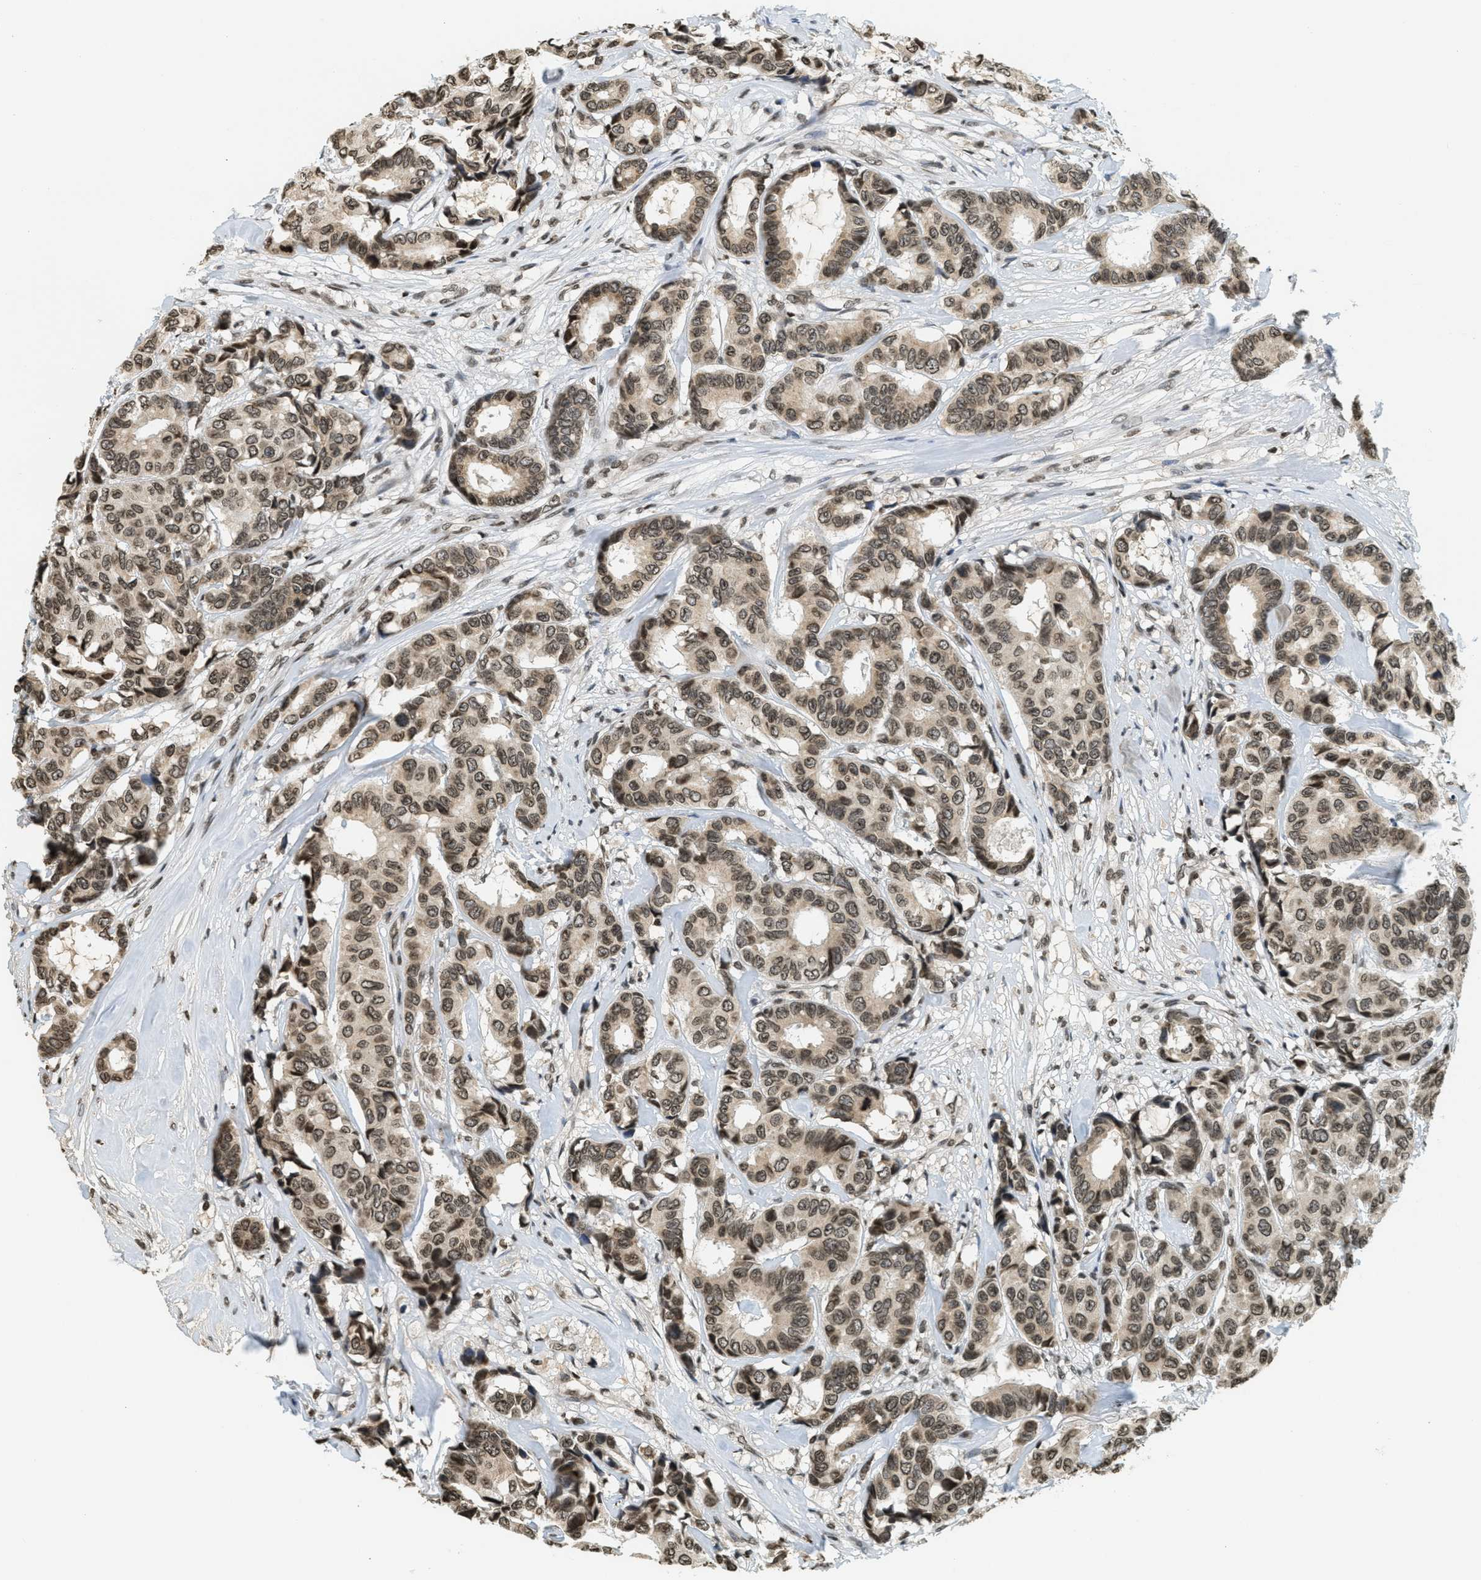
{"staining": {"intensity": "moderate", "quantity": ">75%", "location": "nuclear"}, "tissue": "breast cancer", "cell_type": "Tumor cells", "image_type": "cancer", "snomed": [{"axis": "morphology", "description": "Duct carcinoma"}, {"axis": "topography", "description": "Breast"}], "caption": "IHC staining of breast cancer, which exhibits medium levels of moderate nuclear expression in approximately >75% of tumor cells indicating moderate nuclear protein expression. The staining was performed using DAB (3,3'-diaminobenzidine) (brown) for protein detection and nuclei were counterstained in hematoxylin (blue).", "gene": "LDB2", "patient": {"sex": "female", "age": 87}}